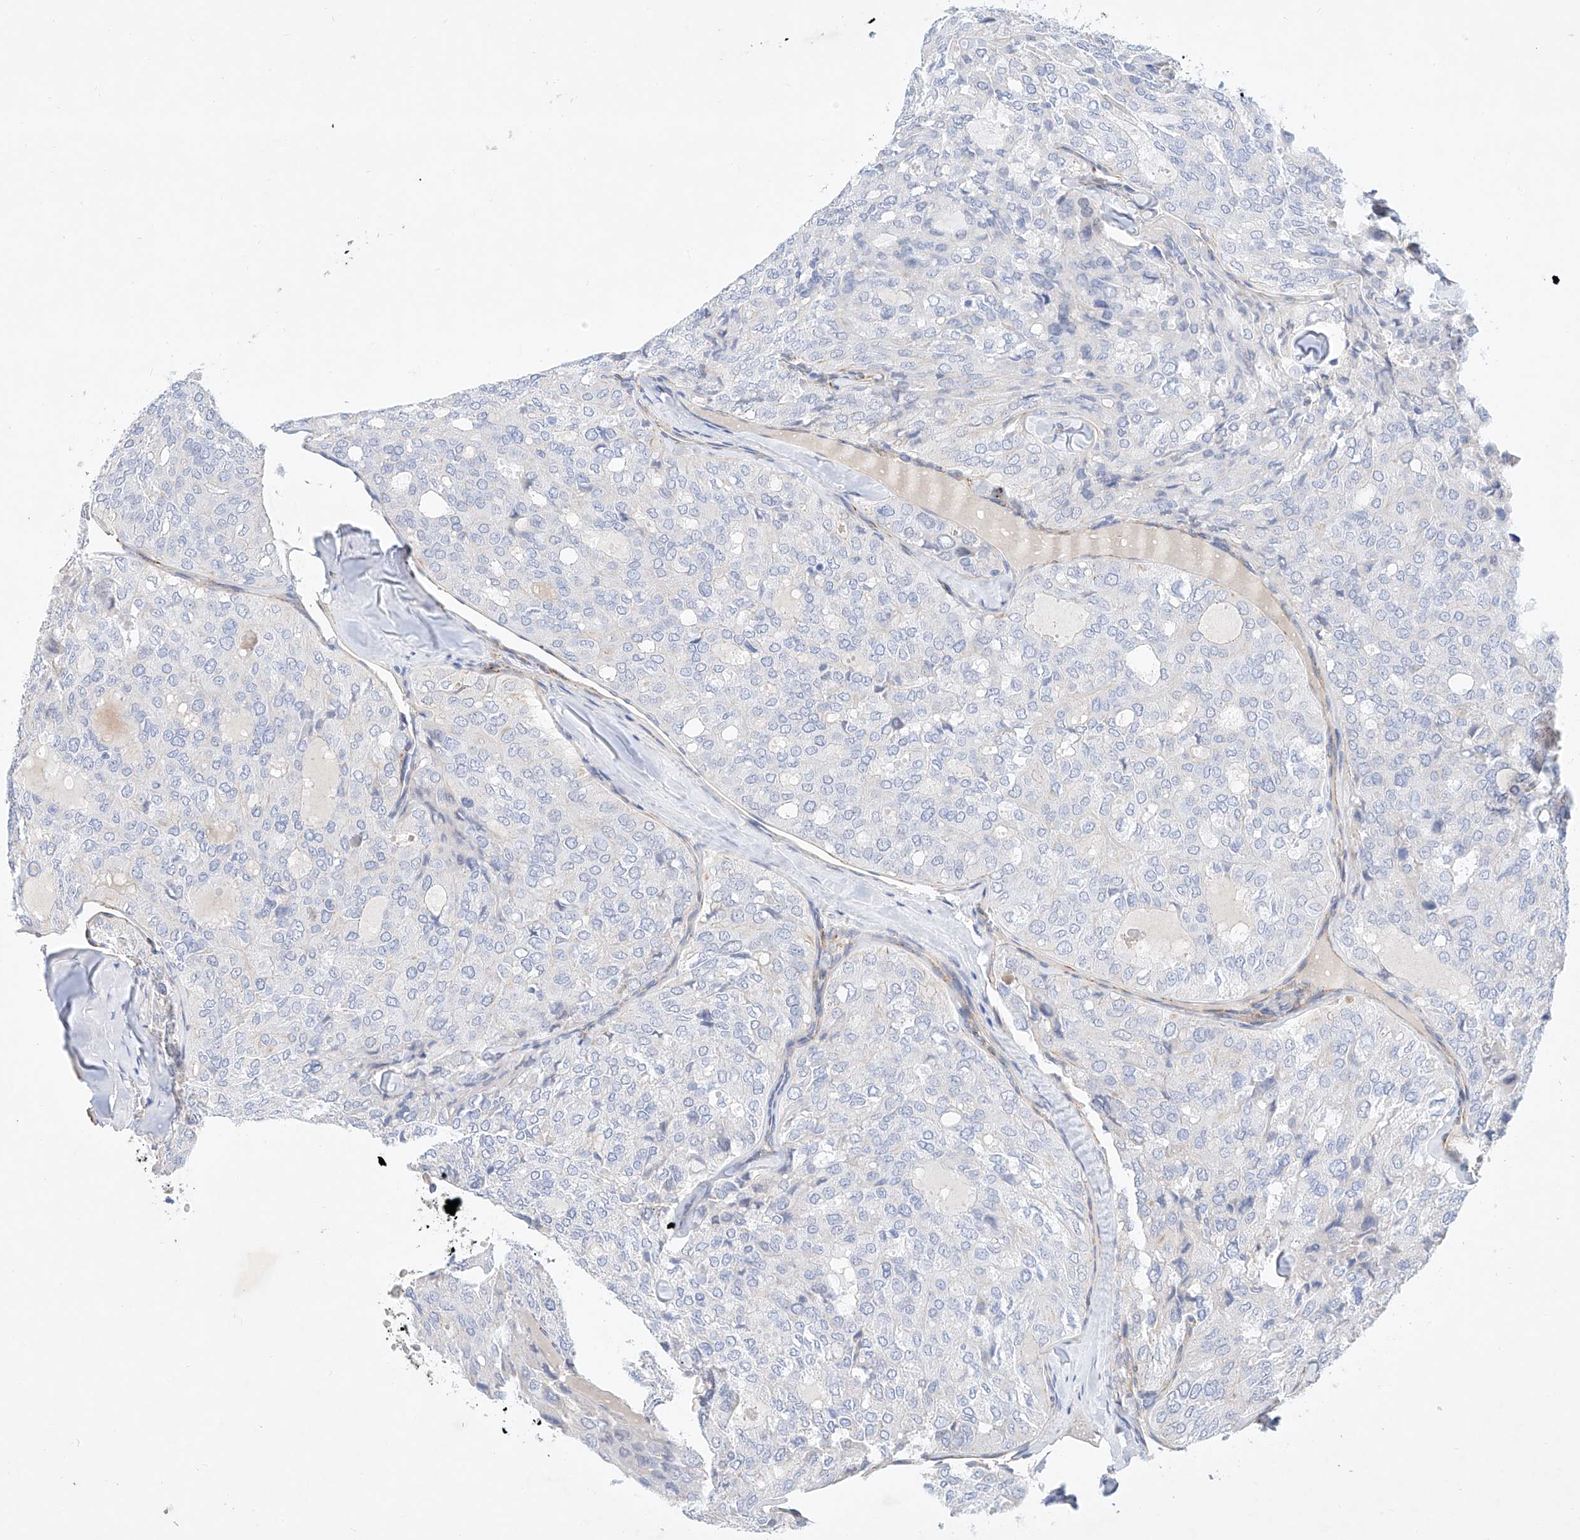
{"staining": {"intensity": "negative", "quantity": "none", "location": "none"}, "tissue": "thyroid cancer", "cell_type": "Tumor cells", "image_type": "cancer", "snomed": [{"axis": "morphology", "description": "Follicular adenoma carcinoma, NOS"}, {"axis": "topography", "description": "Thyroid gland"}], "caption": "There is no significant staining in tumor cells of follicular adenoma carcinoma (thyroid).", "gene": "SBSPON", "patient": {"sex": "male", "age": 75}}